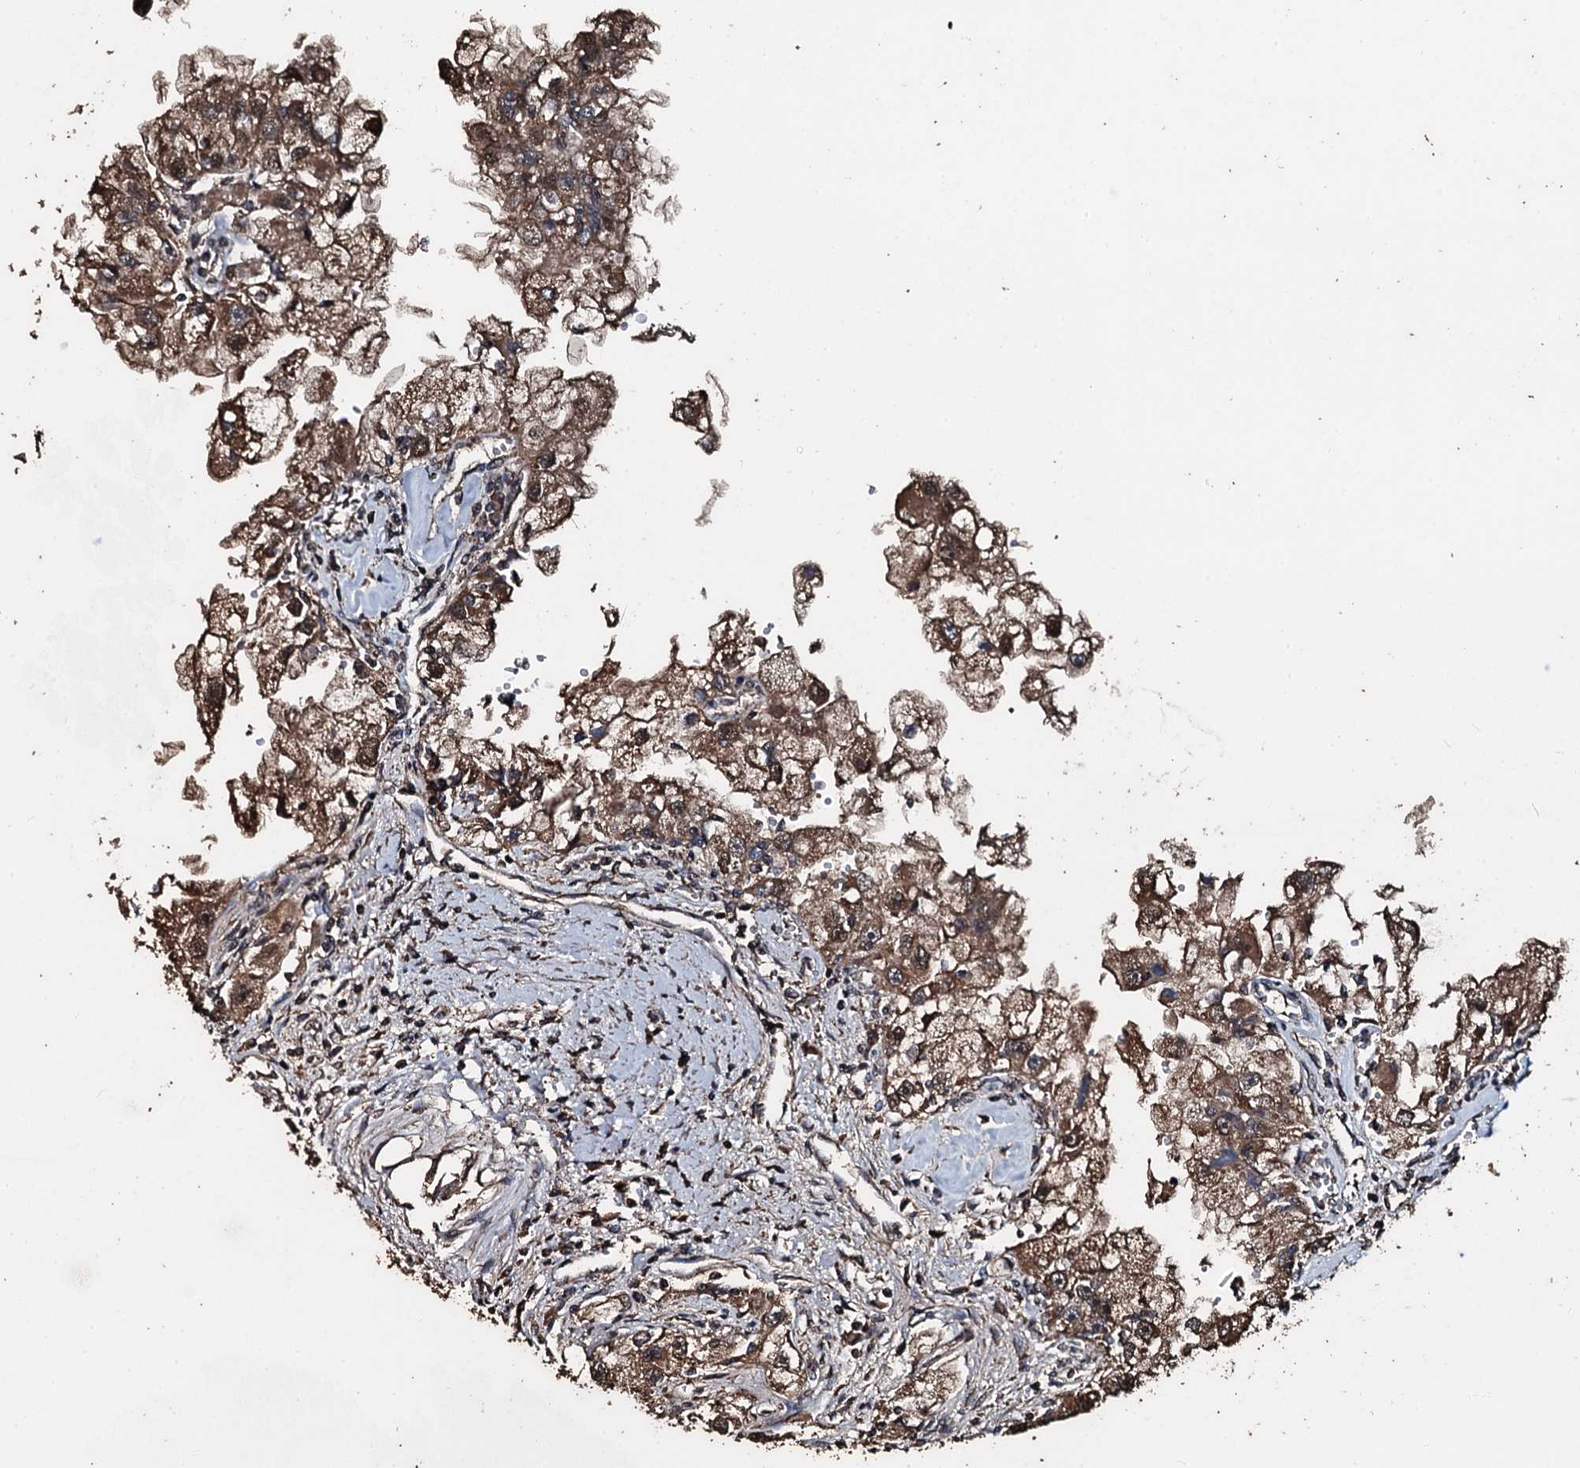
{"staining": {"intensity": "moderate", "quantity": ">75%", "location": "cytoplasmic/membranous"}, "tissue": "renal cancer", "cell_type": "Tumor cells", "image_type": "cancer", "snomed": [{"axis": "morphology", "description": "Adenocarcinoma, NOS"}, {"axis": "topography", "description": "Kidney"}], "caption": "This image displays IHC staining of human renal cancer, with medium moderate cytoplasmic/membranous positivity in about >75% of tumor cells.", "gene": "FAAP24", "patient": {"sex": "male", "age": 63}}